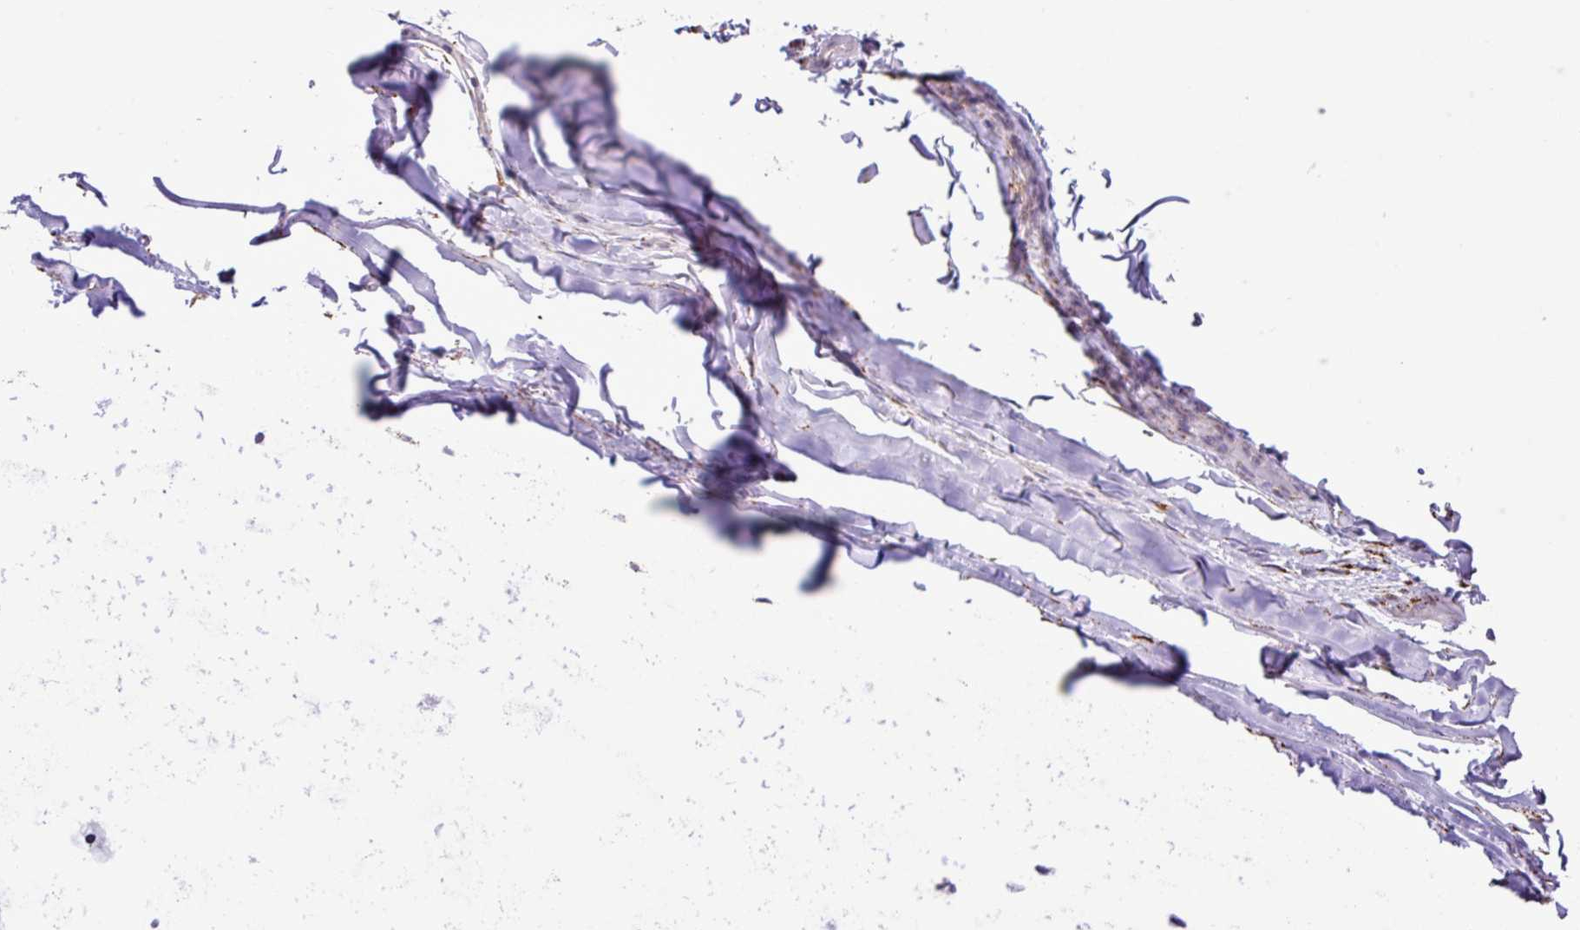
{"staining": {"intensity": "negative", "quantity": "none", "location": "none"}, "tissue": "soft tissue", "cell_type": "Fibroblasts", "image_type": "normal", "snomed": [{"axis": "morphology", "description": "Normal tissue, NOS"}, {"axis": "topography", "description": "Cartilage tissue"}, {"axis": "topography", "description": "Nasopharynx"}, {"axis": "topography", "description": "Thyroid gland"}], "caption": "DAB (3,3'-diaminobenzidine) immunohistochemical staining of unremarkable human soft tissue demonstrates no significant staining in fibroblasts. Nuclei are stained in blue.", "gene": "SGPP1", "patient": {"sex": "male", "age": 63}}